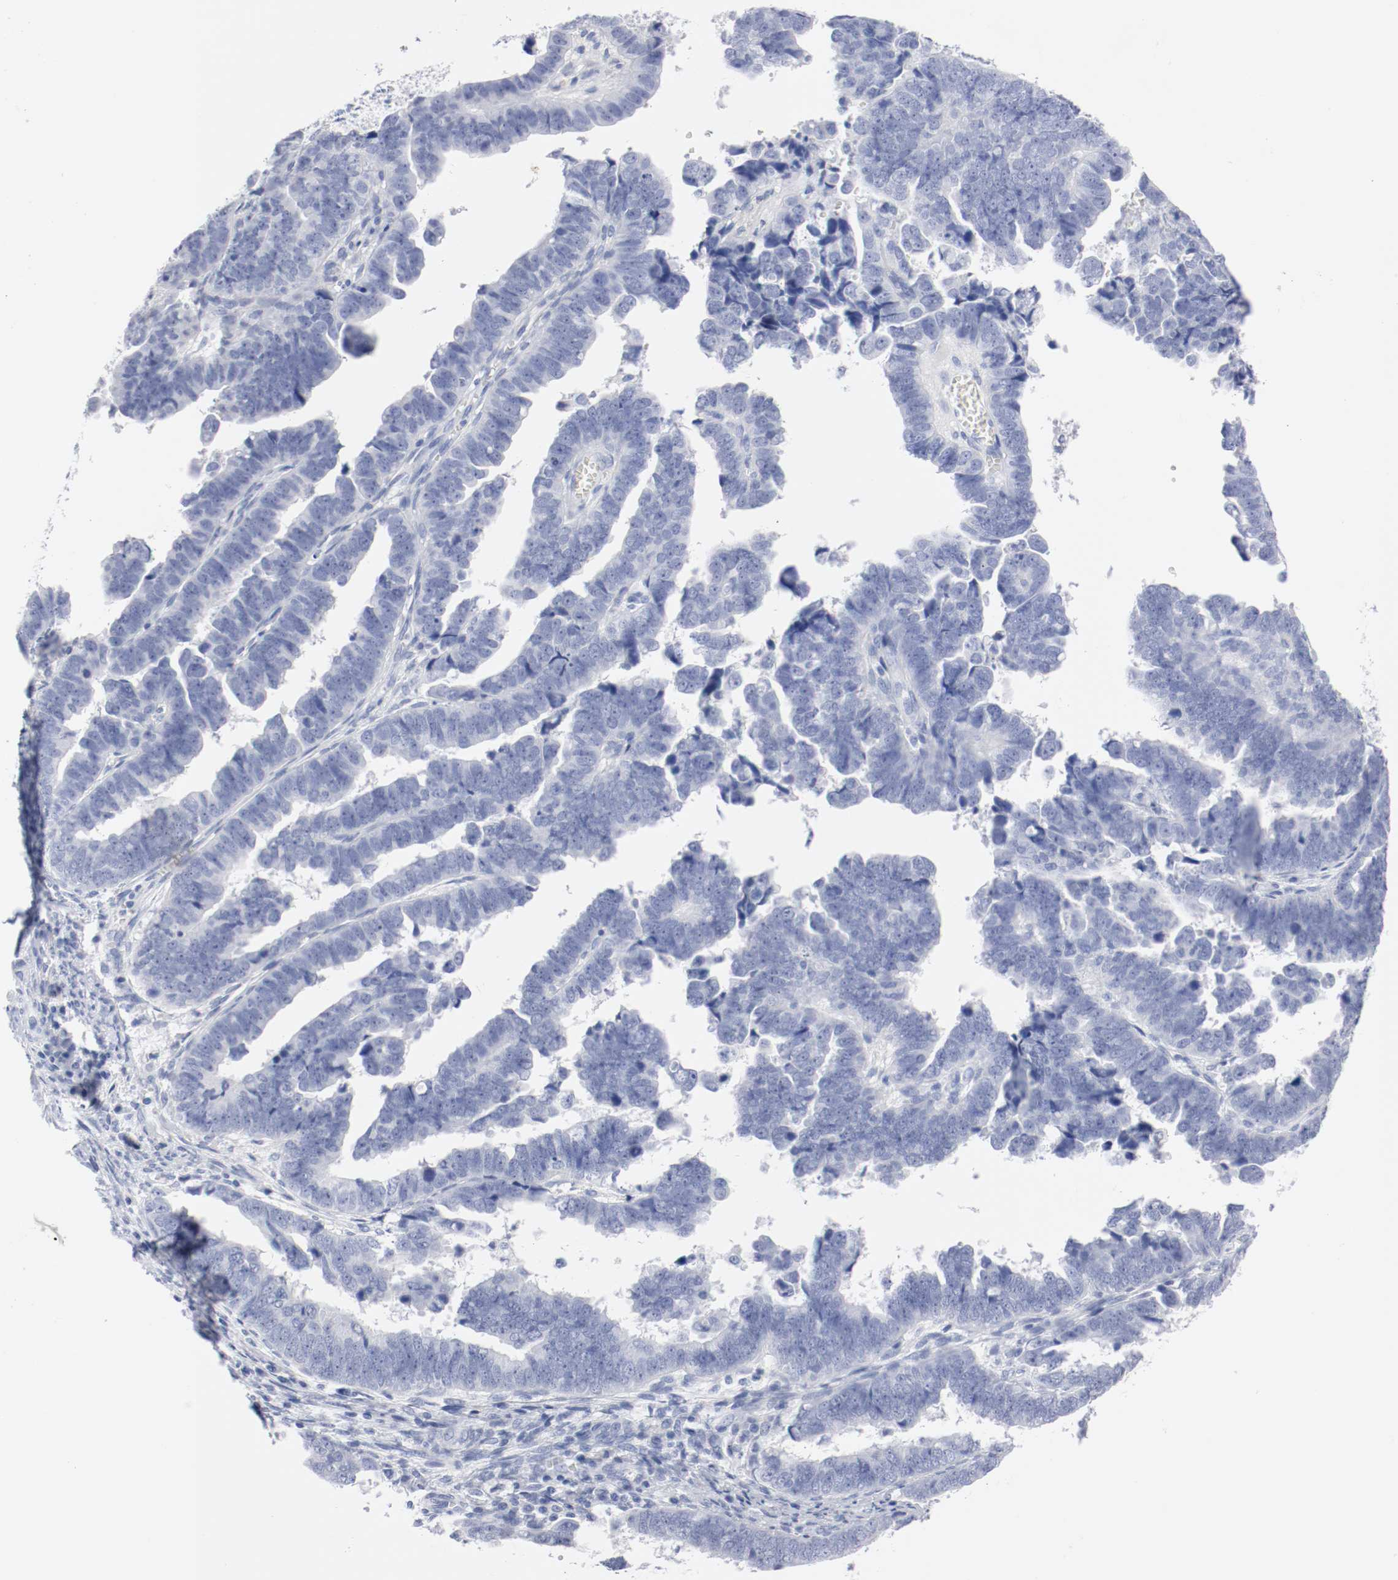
{"staining": {"intensity": "negative", "quantity": "none", "location": "none"}, "tissue": "endometrial cancer", "cell_type": "Tumor cells", "image_type": "cancer", "snomed": [{"axis": "morphology", "description": "Adenocarcinoma, NOS"}, {"axis": "topography", "description": "Endometrium"}], "caption": "Tumor cells are negative for brown protein staining in endometrial adenocarcinoma.", "gene": "GAD1", "patient": {"sex": "female", "age": 75}}